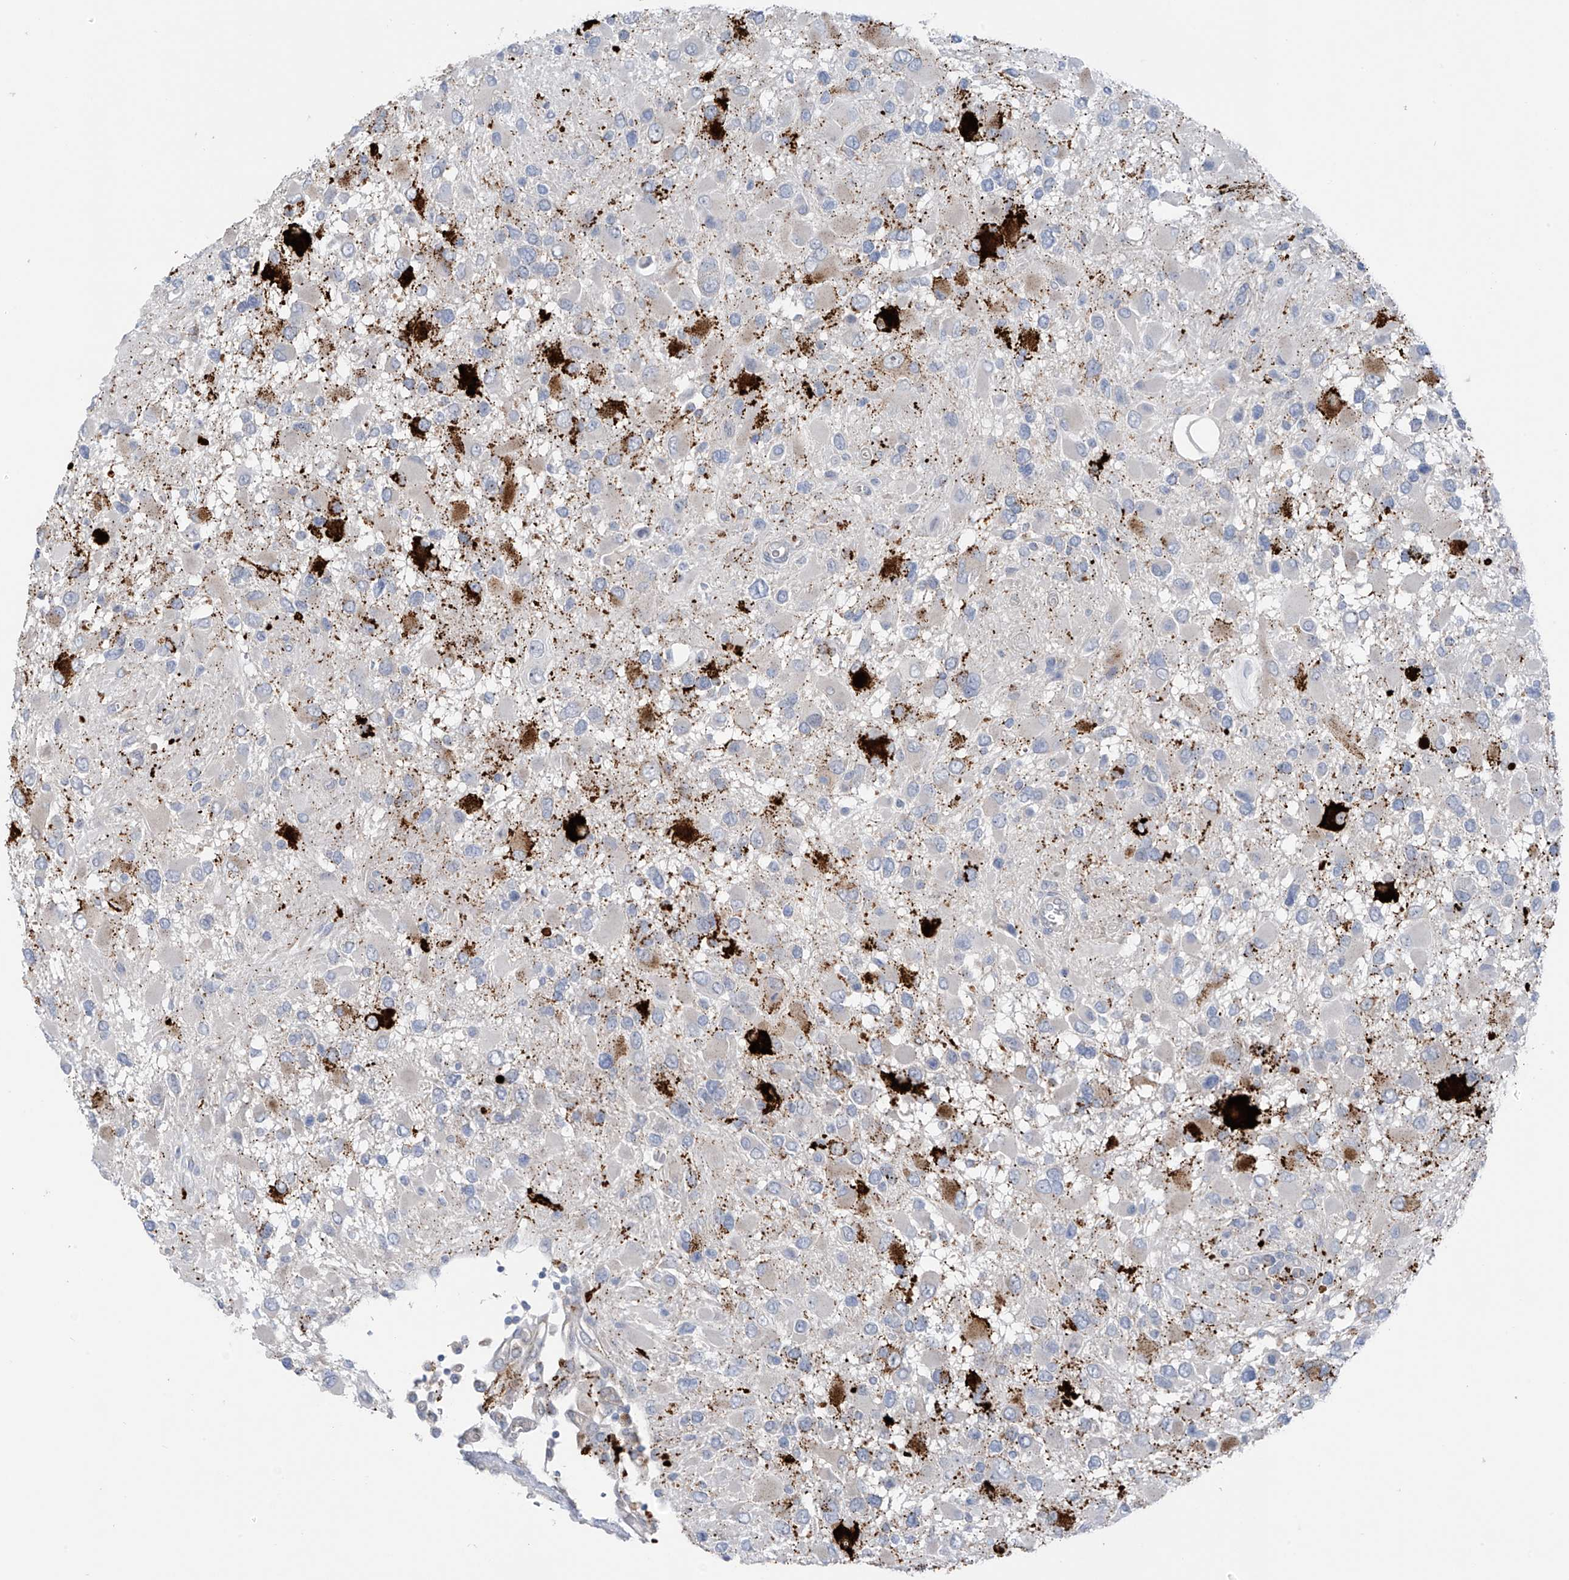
{"staining": {"intensity": "strong", "quantity": "<25%", "location": "cytoplasmic/membranous"}, "tissue": "glioma", "cell_type": "Tumor cells", "image_type": "cancer", "snomed": [{"axis": "morphology", "description": "Glioma, malignant, High grade"}, {"axis": "topography", "description": "Brain"}], "caption": "Glioma was stained to show a protein in brown. There is medium levels of strong cytoplasmic/membranous positivity in approximately <25% of tumor cells. The staining is performed using DAB brown chromogen to label protein expression. The nuclei are counter-stained blue using hematoxylin.", "gene": "ZNF793", "patient": {"sex": "male", "age": 53}}